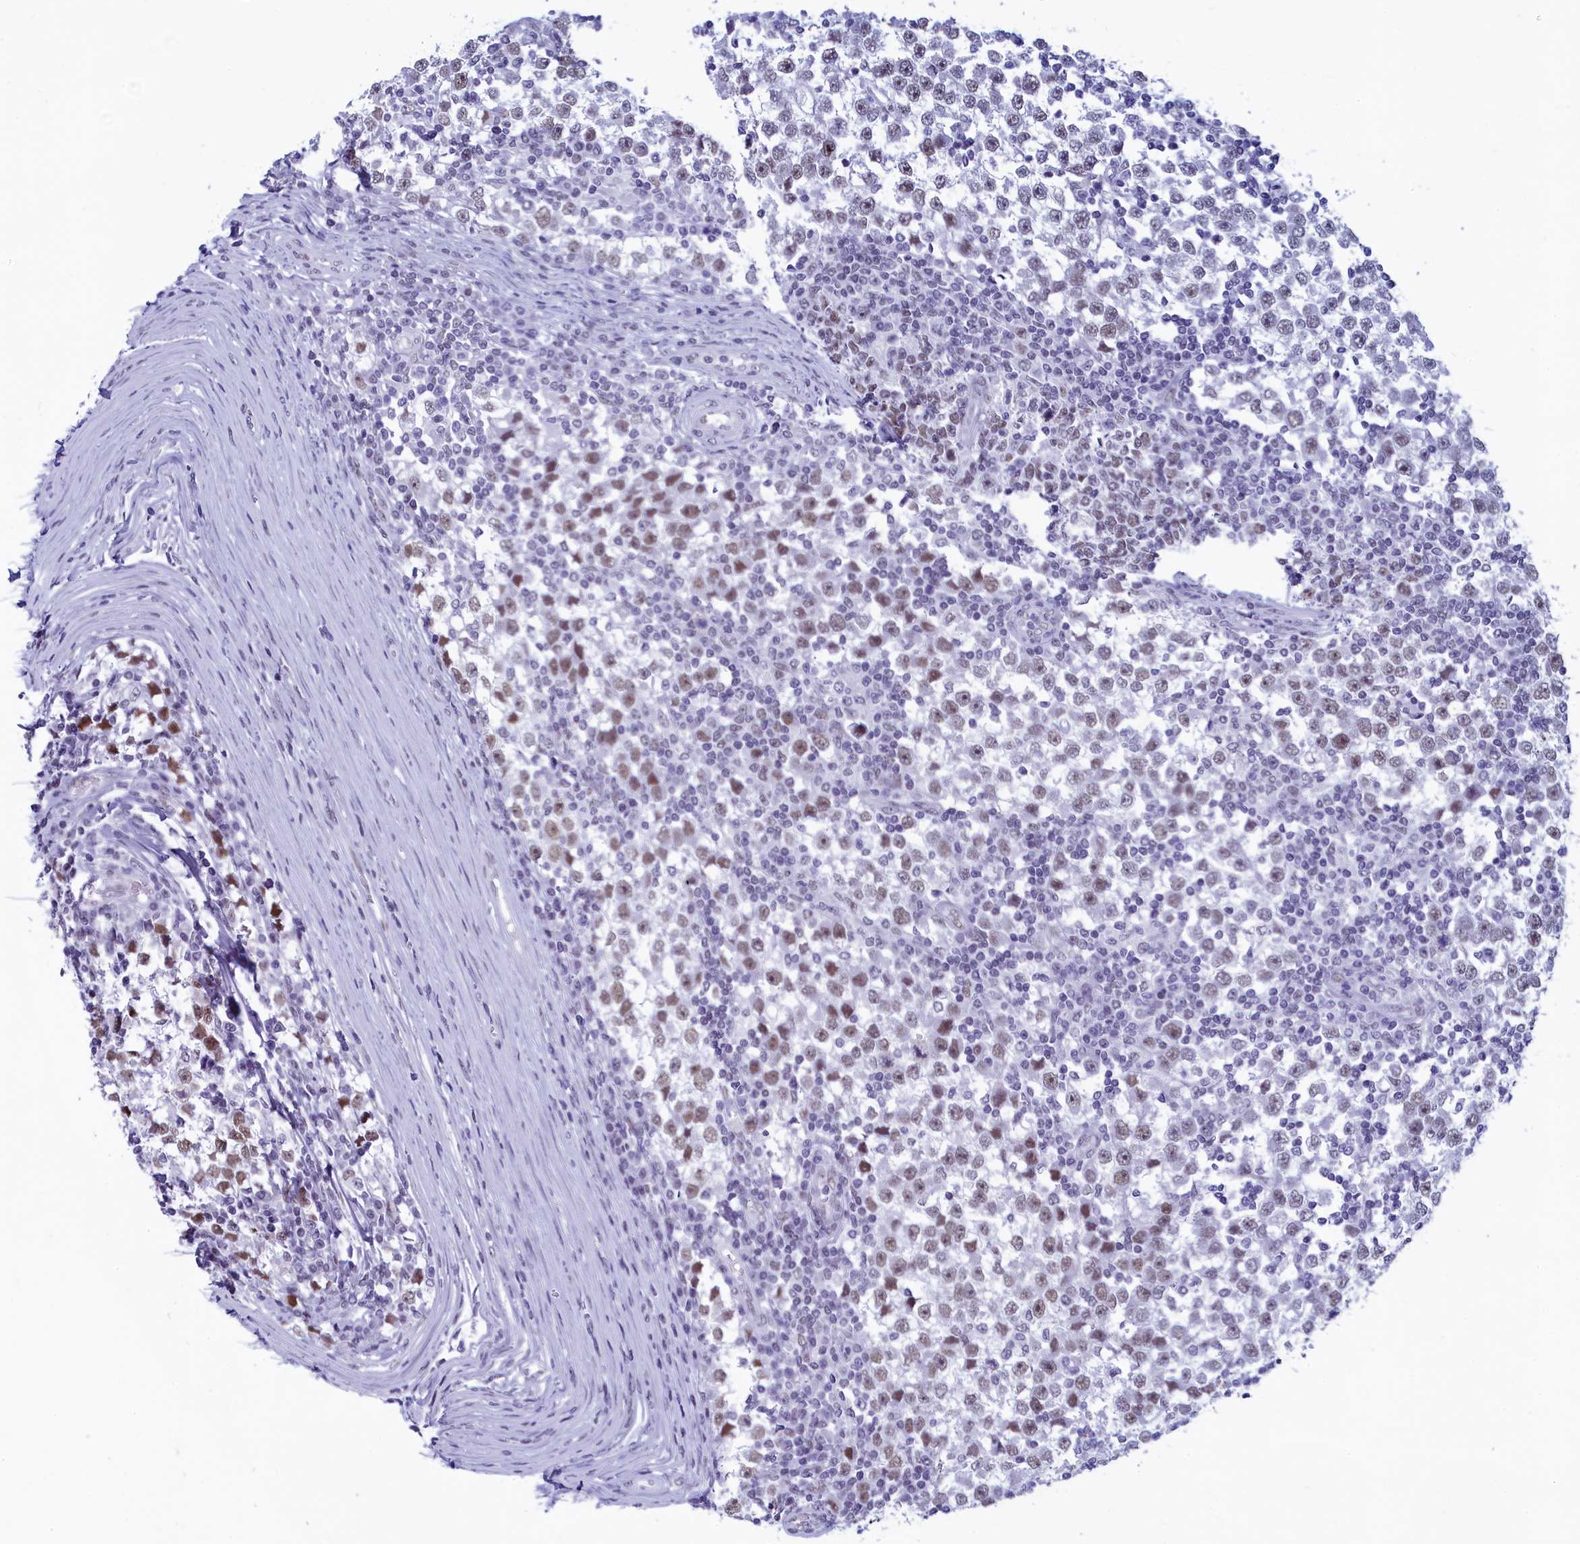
{"staining": {"intensity": "moderate", "quantity": "25%-75%", "location": "nuclear"}, "tissue": "testis cancer", "cell_type": "Tumor cells", "image_type": "cancer", "snomed": [{"axis": "morphology", "description": "Seminoma, NOS"}, {"axis": "topography", "description": "Testis"}], "caption": "An immunohistochemistry (IHC) photomicrograph of tumor tissue is shown. Protein staining in brown labels moderate nuclear positivity in seminoma (testis) within tumor cells.", "gene": "SUGP2", "patient": {"sex": "male", "age": 65}}